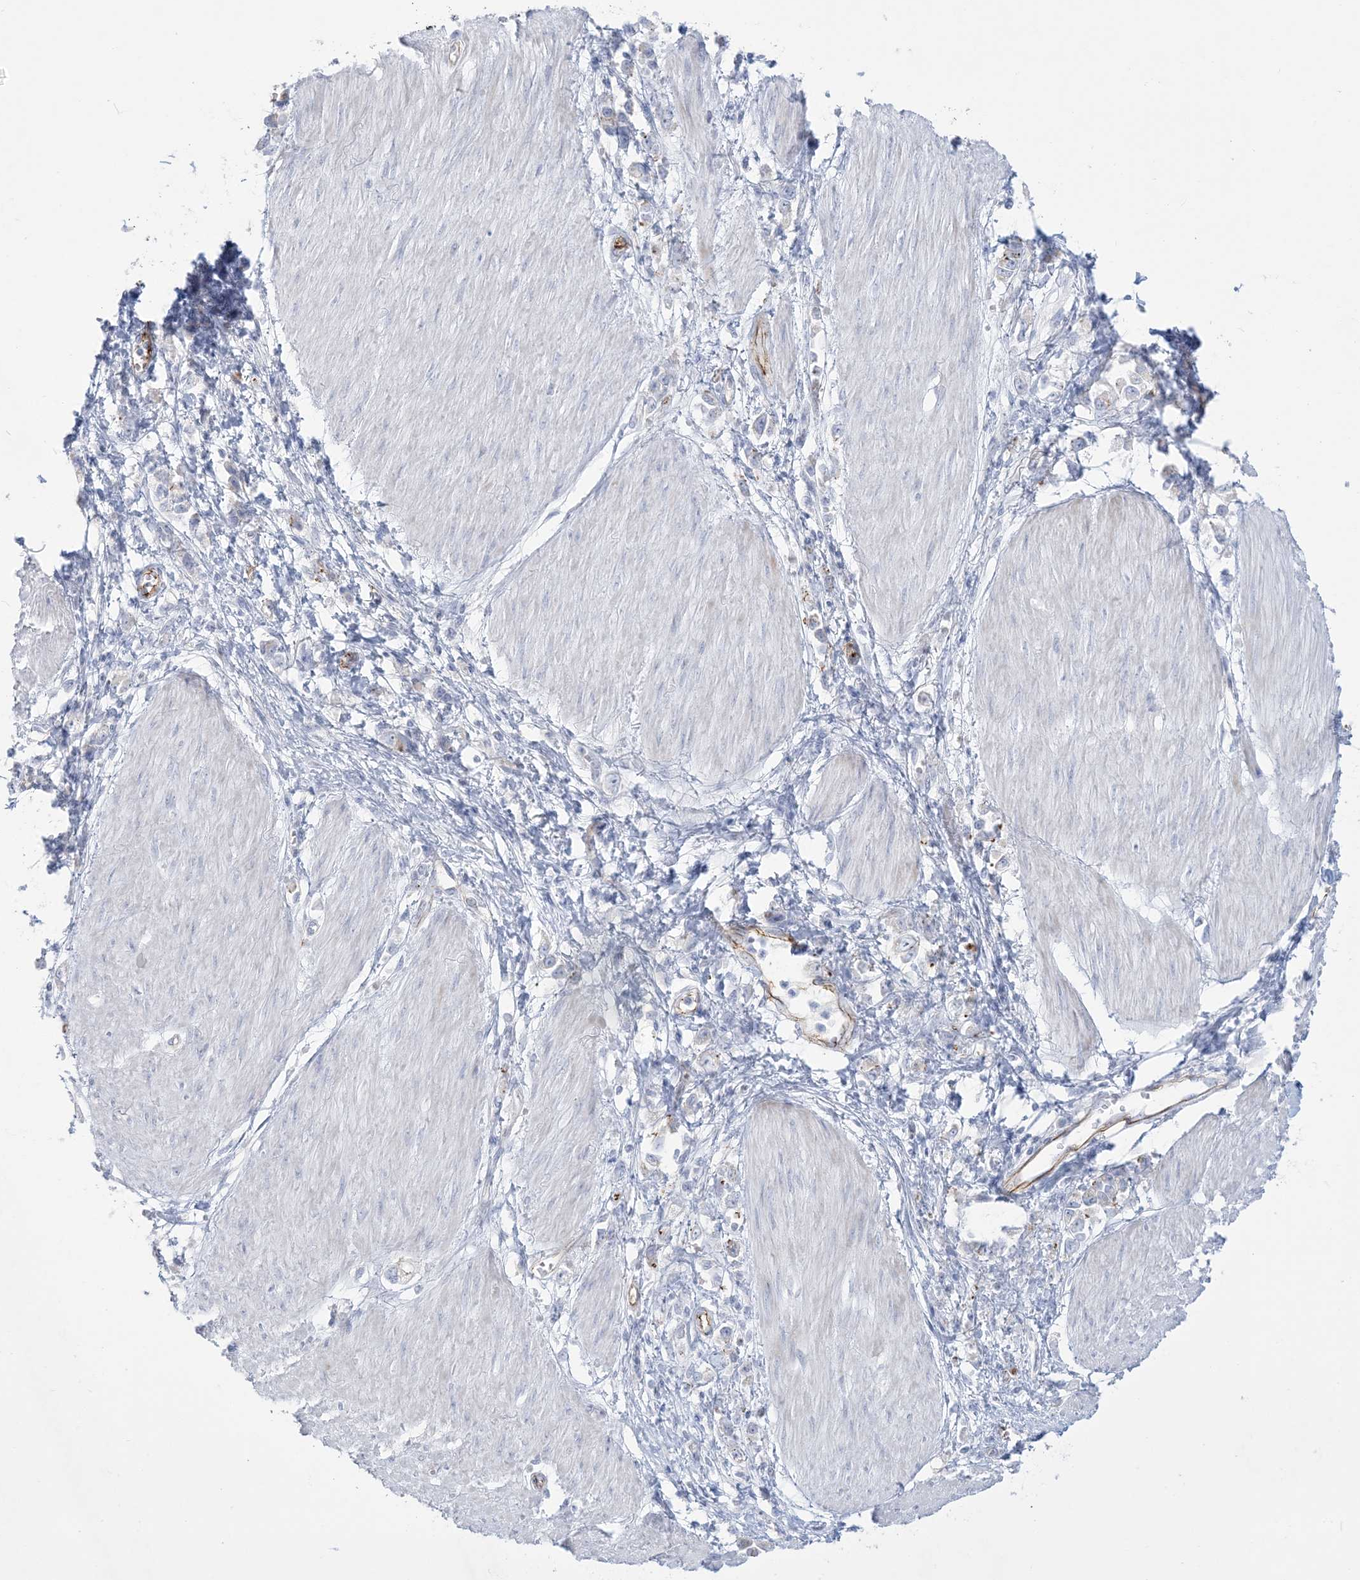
{"staining": {"intensity": "negative", "quantity": "none", "location": "none"}, "tissue": "stomach cancer", "cell_type": "Tumor cells", "image_type": "cancer", "snomed": [{"axis": "morphology", "description": "Adenocarcinoma, NOS"}, {"axis": "topography", "description": "Stomach"}], "caption": "Histopathology image shows no significant protein staining in tumor cells of stomach adenocarcinoma. (Immunohistochemistry (ihc), brightfield microscopy, high magnification).", "gene": "B3GNT7", "patient": {"sex": "female", "age": 76}}